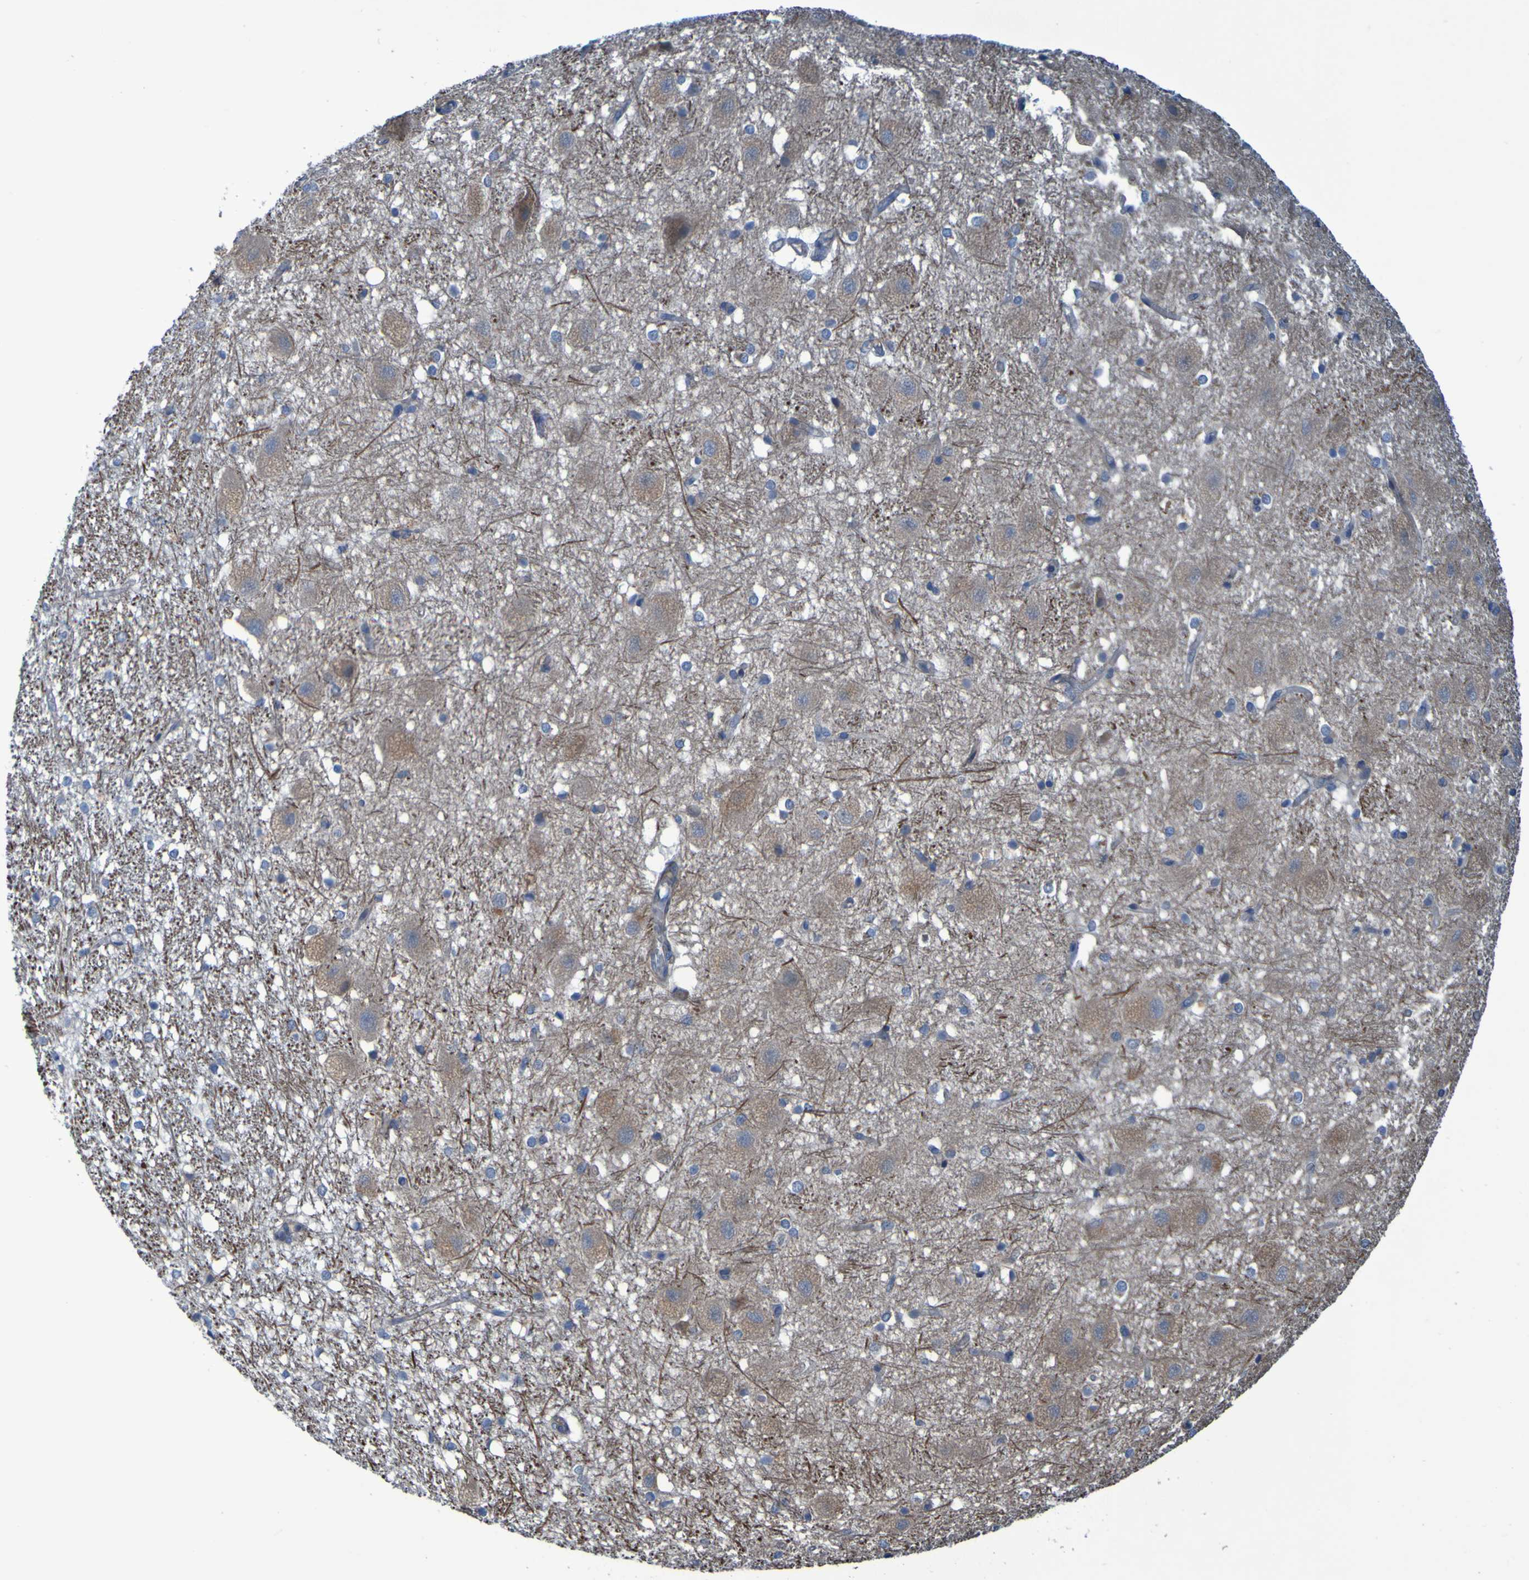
{"staining": {"intensity": "moderate", "quantity": "<25%", "location": "cytoplasmic/membranous"}, "tissue": "hippocampus", "cell_type": "Glial cells", "image_type": "normal", "snomed": [{"axis": "morphology", "description": "Normal tissue, NOS"}, {"axis": "topography", "description": "Hippocampus"}], "caption": "A photomicrograph of hippocampus stained for a protein shows moderate cytoplasmic/membranous brown staining in glial cells. (IHC, brightfield microscopy, high magnification).", "gene": "NPRL3", "patient": {"sex": "female", "age": 19}}